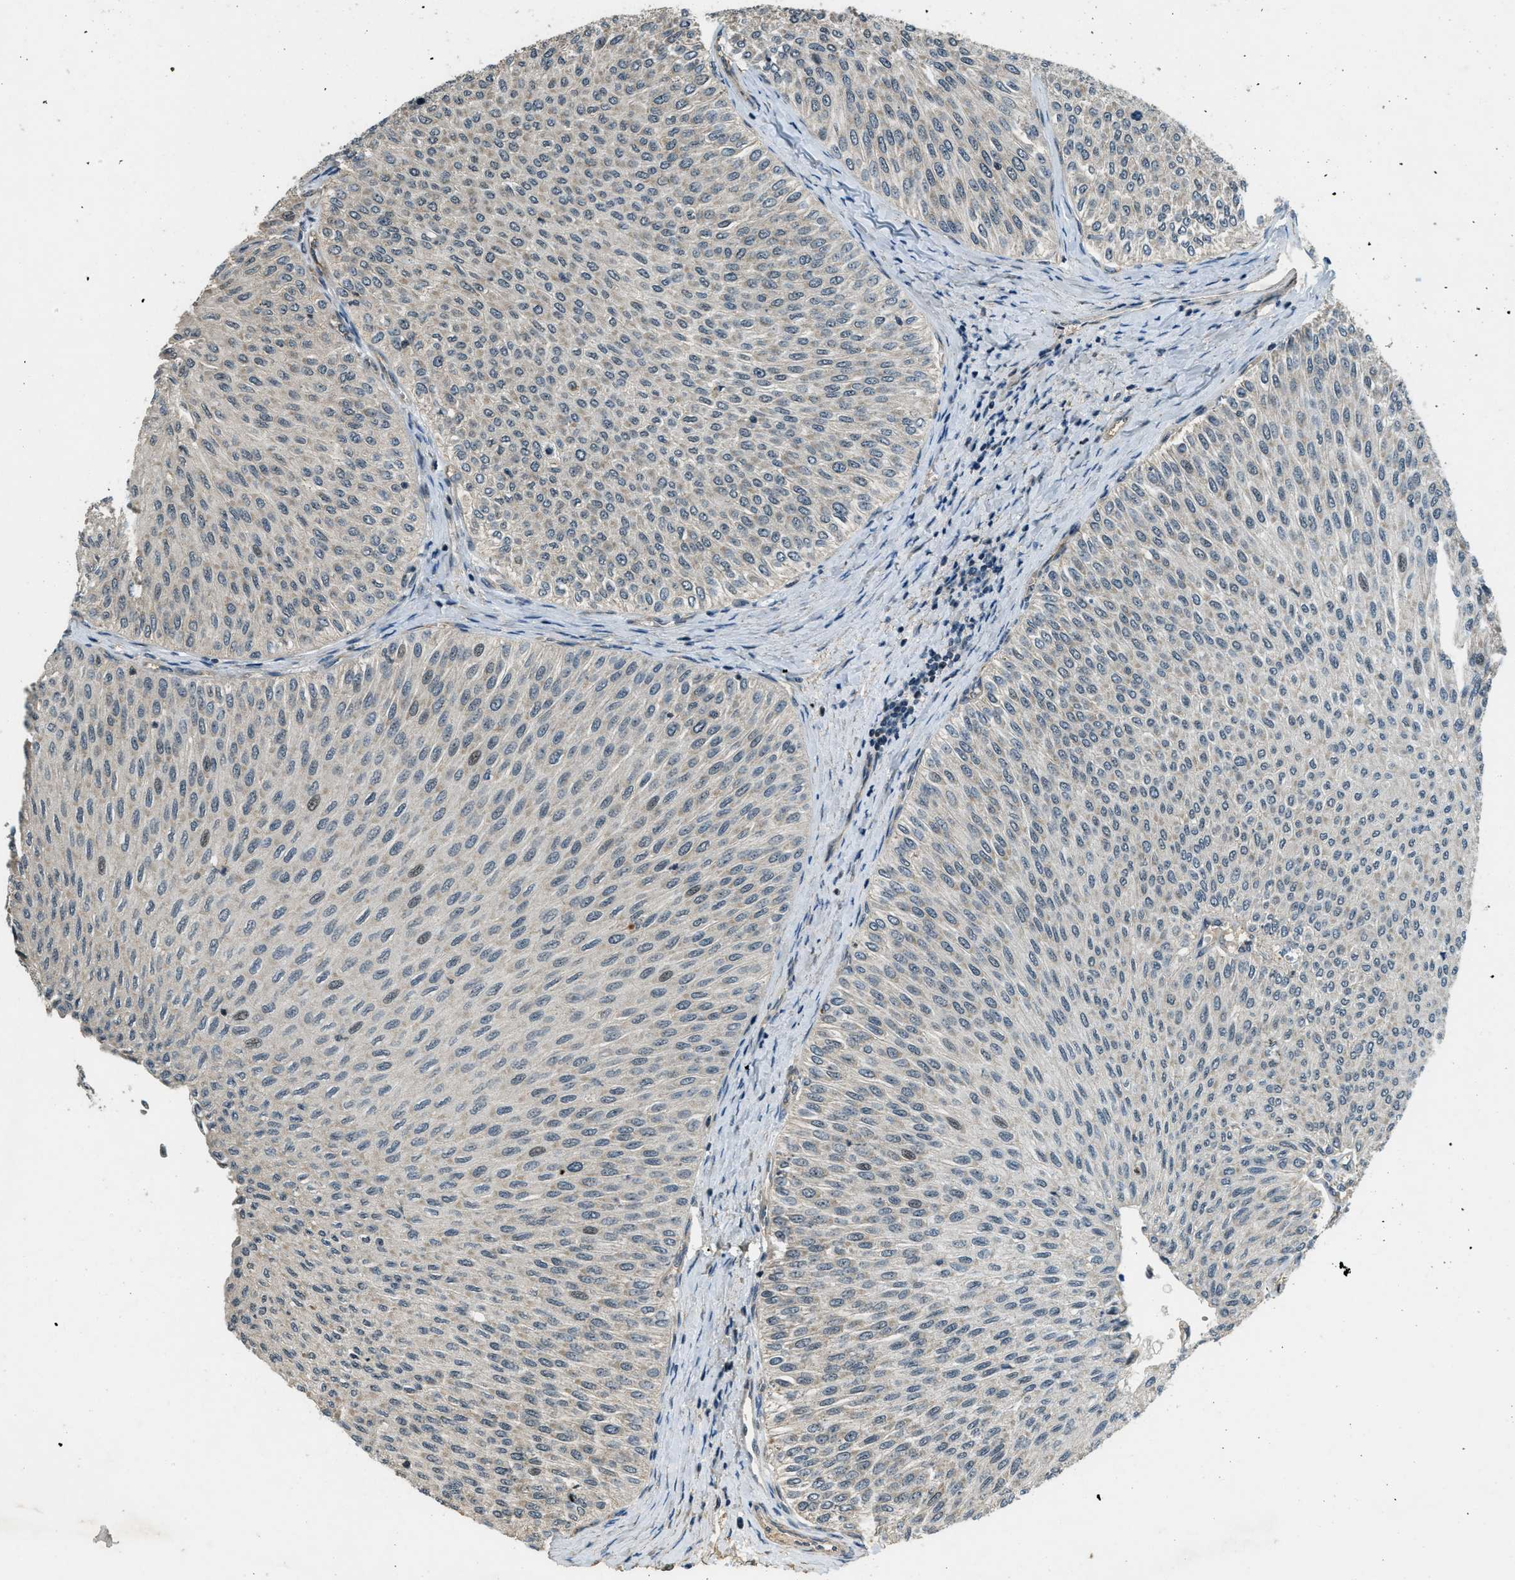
{"staining": {"intensity": "weak", "quantity": "<25%", "location": "nuclear"}, "tissue": "urothelial cancer", "cell_type": "Tumor cells", "image_type": "cancer", "snomed": [{"axis": "morphology", "description": "Urothelial carcinoma, Low grade"}, {"axis": "topography", "description": "Urinary bladder"}], "caption": "Immunohistochemistry (IHC) micrograph of neoplastic tissue: urothelial cancer stained with DAB (3,3'-diaminobenzidine) demonstrates no significant protein expression in tumor cells.", "gene": "MED21", "patient": {"sex": "male", "age": 78}}